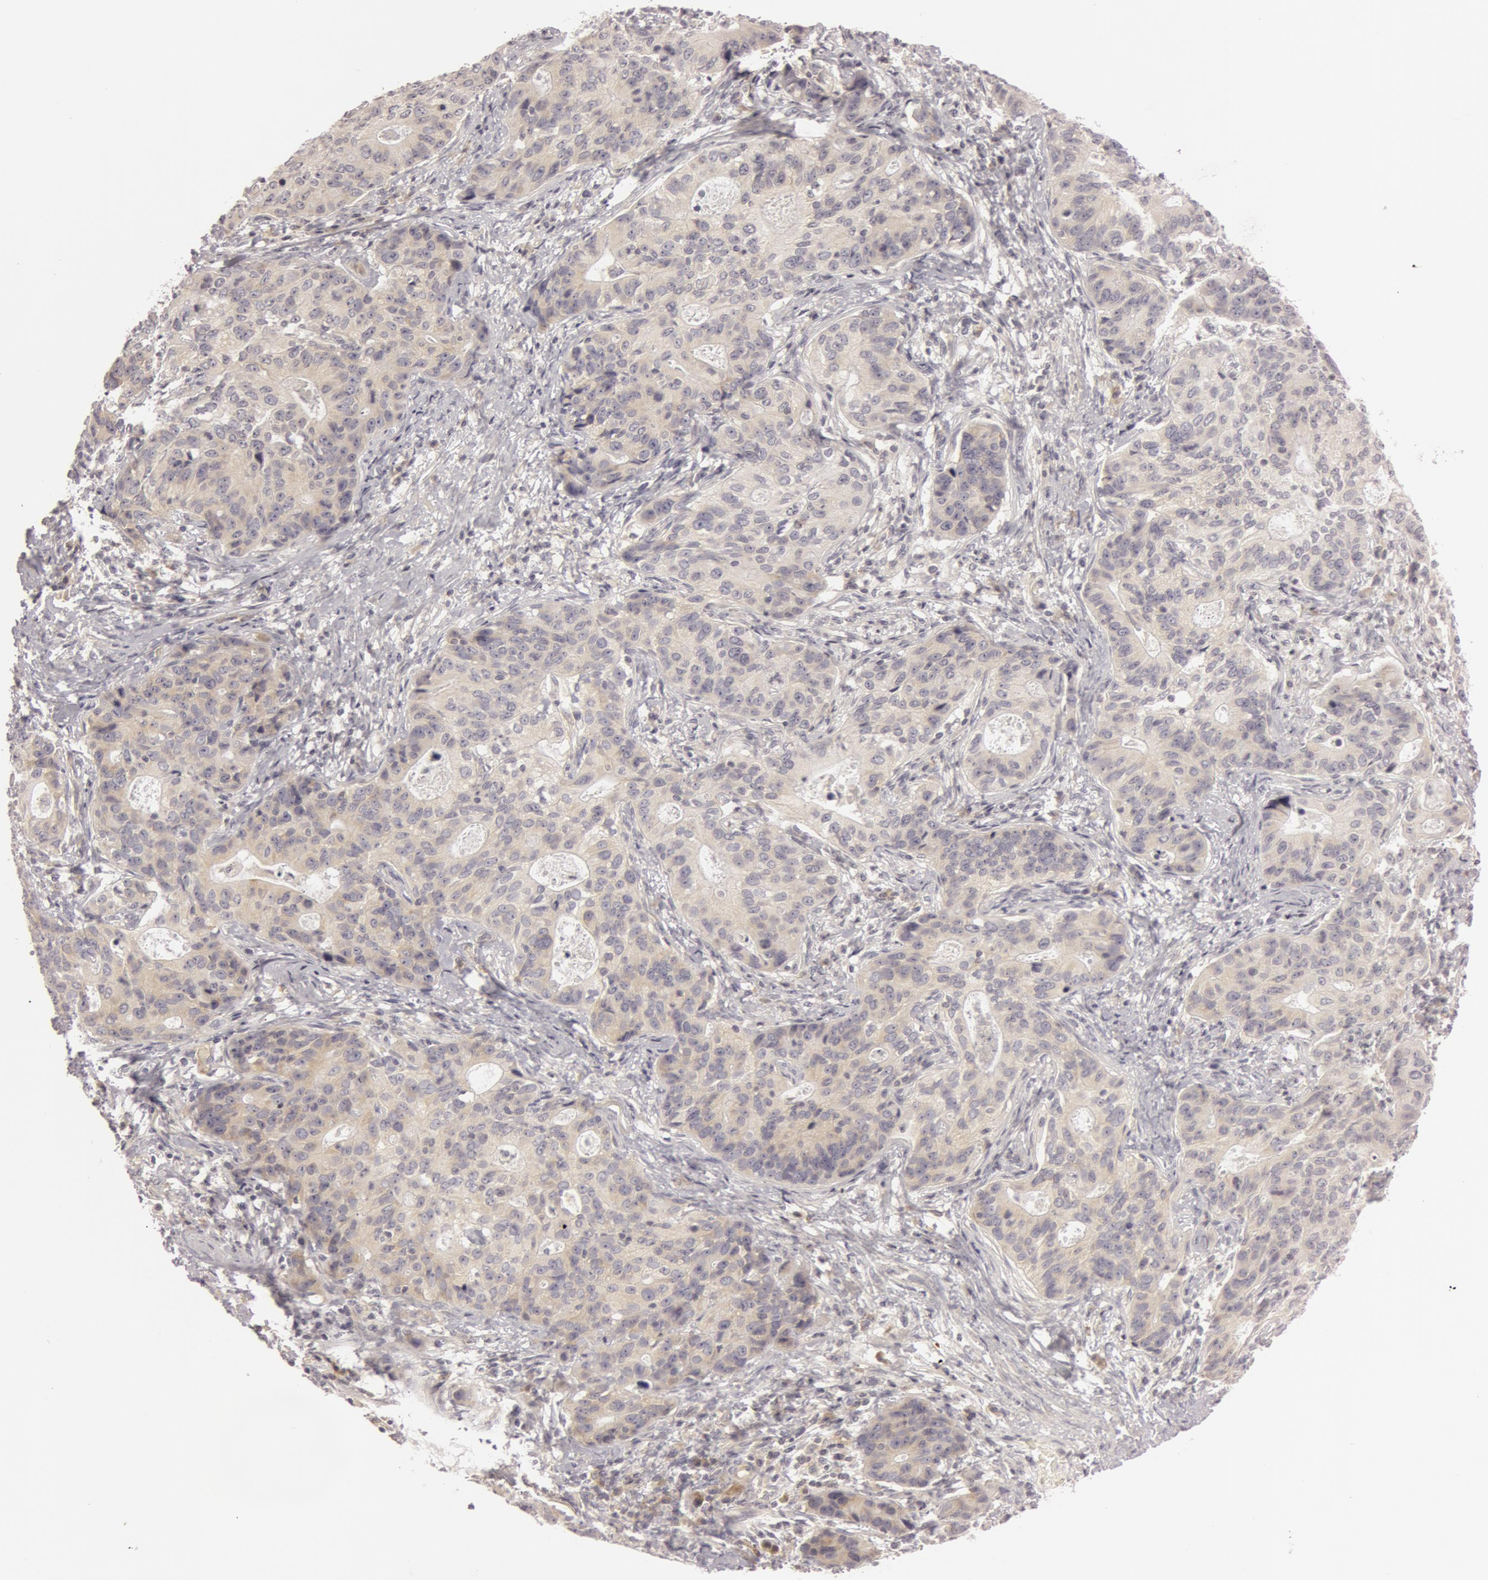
{"staining": {"intensity": "weak", "quantity": "25%-75%", "location": "cytoplasmic/membranous"}, "tissue": "stomach cancer", "cell_type": "Tumor cells", "image_type": "cancer", "snomed": [{"axis": "morphology", "description": "Adenocarcinoma, NOS"}, {"axis": "topography", "description": "Esophagus"}, {"axis": "topography", "description": "Stomach"}], "caption": "Human stomach adenocarcinoma stained for a protein (brown) displays weak cytoplasmic/membranous positive positivity in approximately 25%-75% of tumor cells.", "gene": "RALGAPA1", "patient": {"sex": "male", "age": 74}}